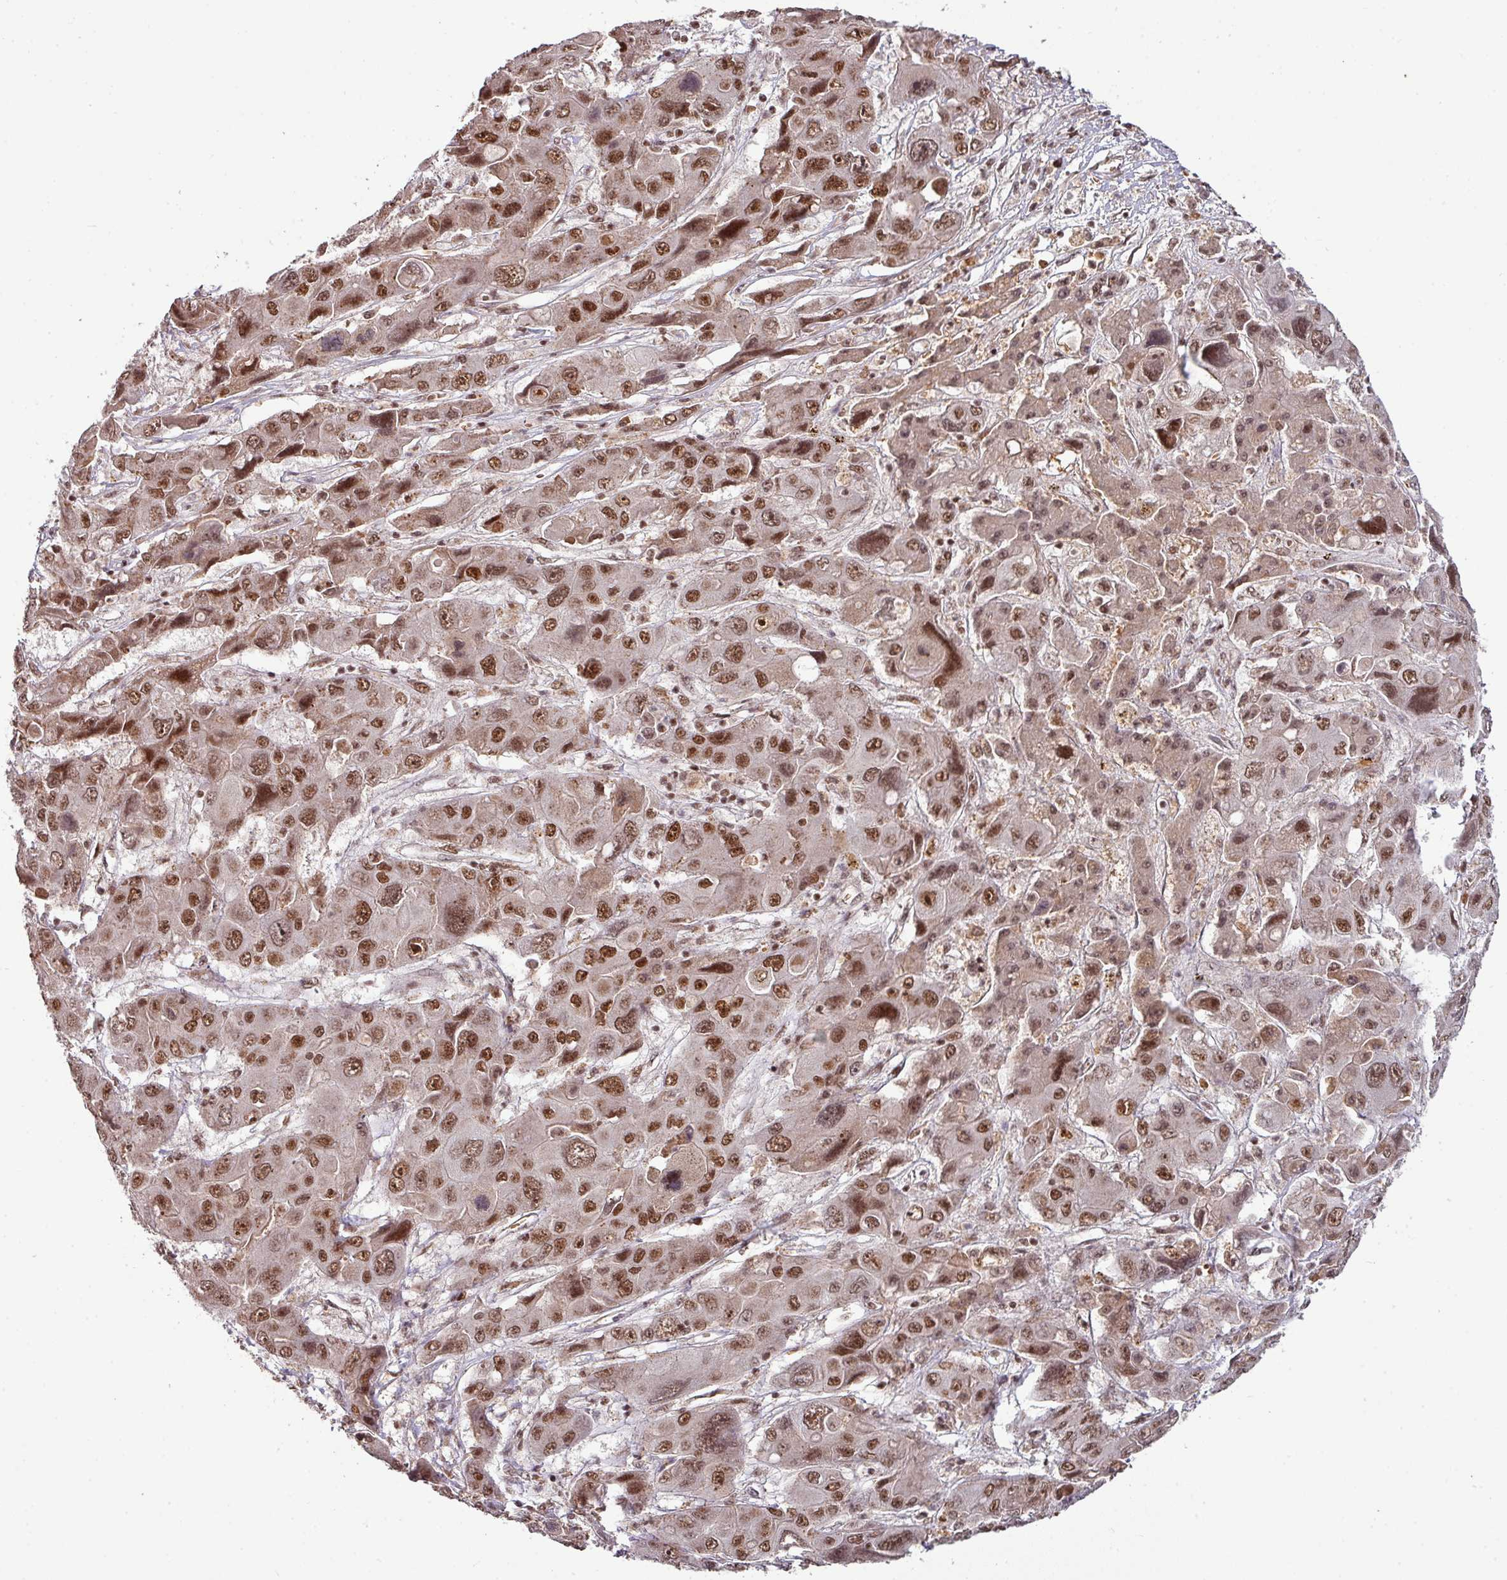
{"staining": {"intensity": "moderate", "quantity": ">75%", "location": "nuclear"}, "tissue": "liver cancer", "cell_type": "Tumor cells", "image_type": "cancer", "snomed": [{"axis": "morphology", "description": "Cholangiocarcinoma"}, {"axis": "topography", "description": "Liver"}], "caption": "Human liver cholangiocarcinoma stained with a brown dye reveals moderate nuclear positive positivity in about >75% of tumor cells.", "gene": "PHF23", "patient": {"sex": "male", "age": 67}}